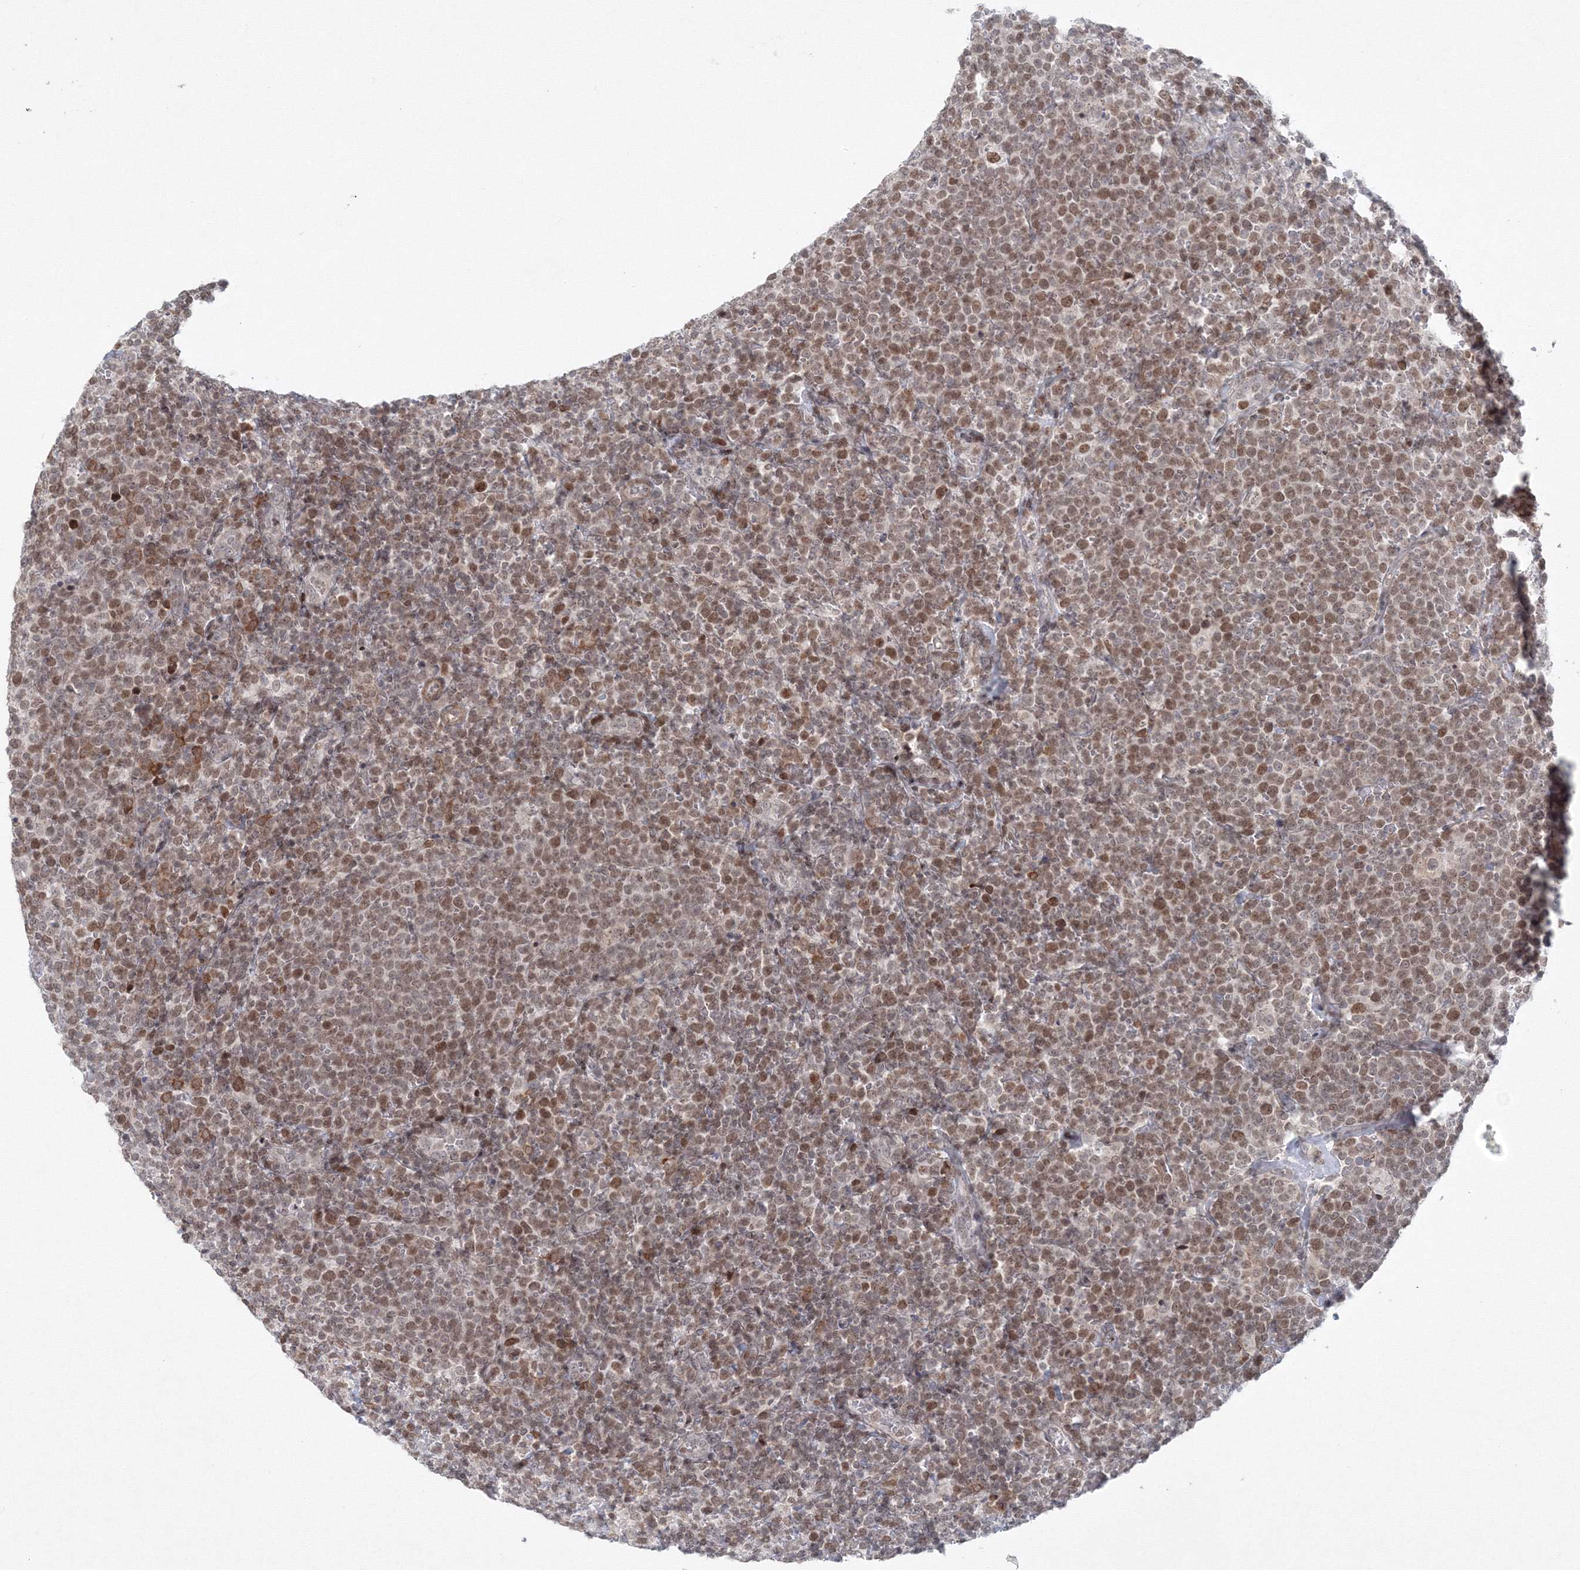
{"staining": {"intensity": "moderate", "quantity": "25%-75%", "location": "nuclear"}, "tissue": "lymphoma", "cell_type": "Tumor cells", "image_type": "cancer", "snomed": [{"axis": "morphology", "description": "Malignant lymphoma, non-Hodgkin's type, High grade"}, {"axis": "topography", "description": "Lymph node"}], "caption": "There is medium levels of moderate nuclear staining in tumor cells of malignant lymphoma, non-Hodgkin's type (high-grade), as demonstrated by immunohistochemical staining (brown color).", "gene": "KIF4A", "patient": {"sex": "male", "age": 61}}